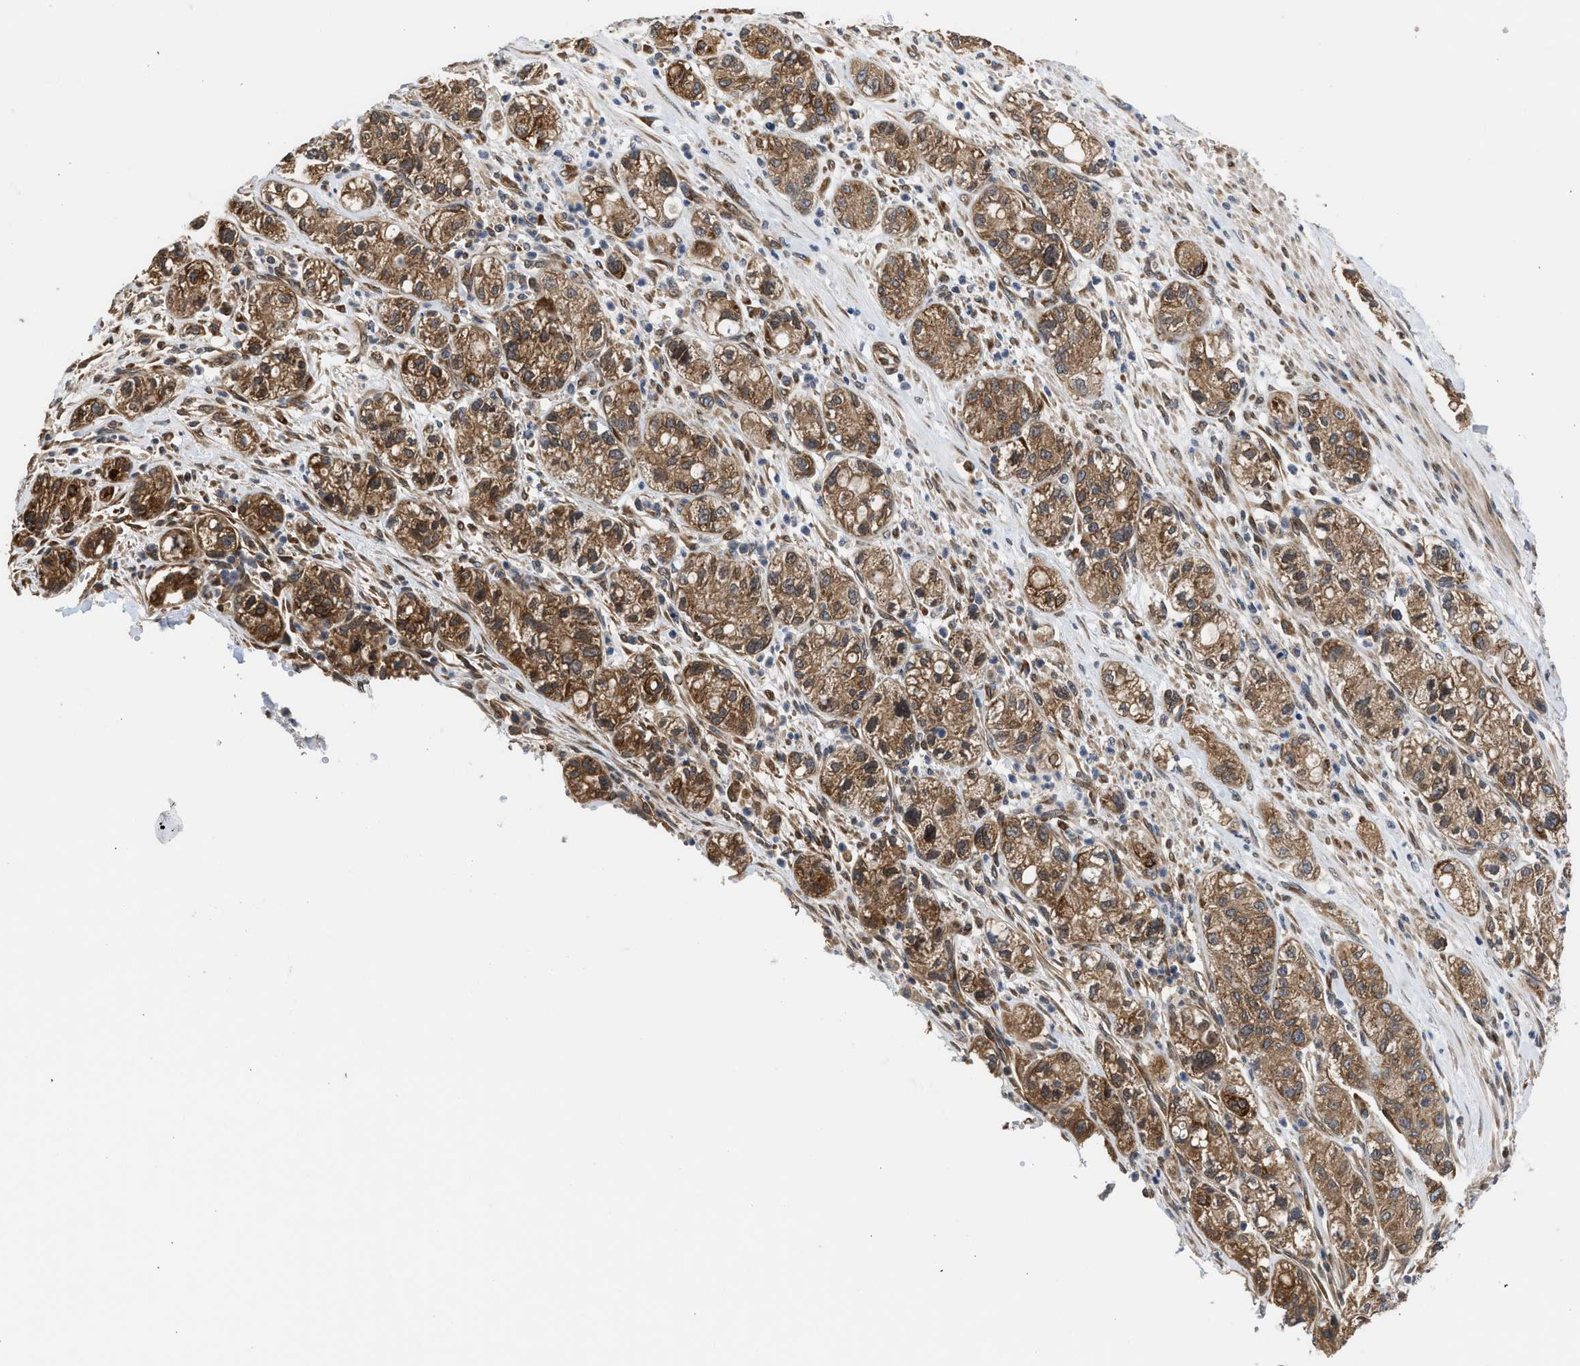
{"staining": {"intensity": "moderate", "quantity": ">75%", "location": "cytoplasmic/membranous"}, "tissue": "pancreatic cancer", "cell_type": "Tumor cells", "image_type": "cancer", "snomed": [{"axis": "morphology", "description": "Adenocarcinoma, NOS"}, {"axis": "topography", "description": "Pancreas"}], "caption": "Tumor cells exhibit medium levels of moderate cytoplasmic/membranous positivity in approximately >75% of cells in pancreatic cancer.", "gene": "POLG2", "patient": {"sex": "female", "age": 78}}